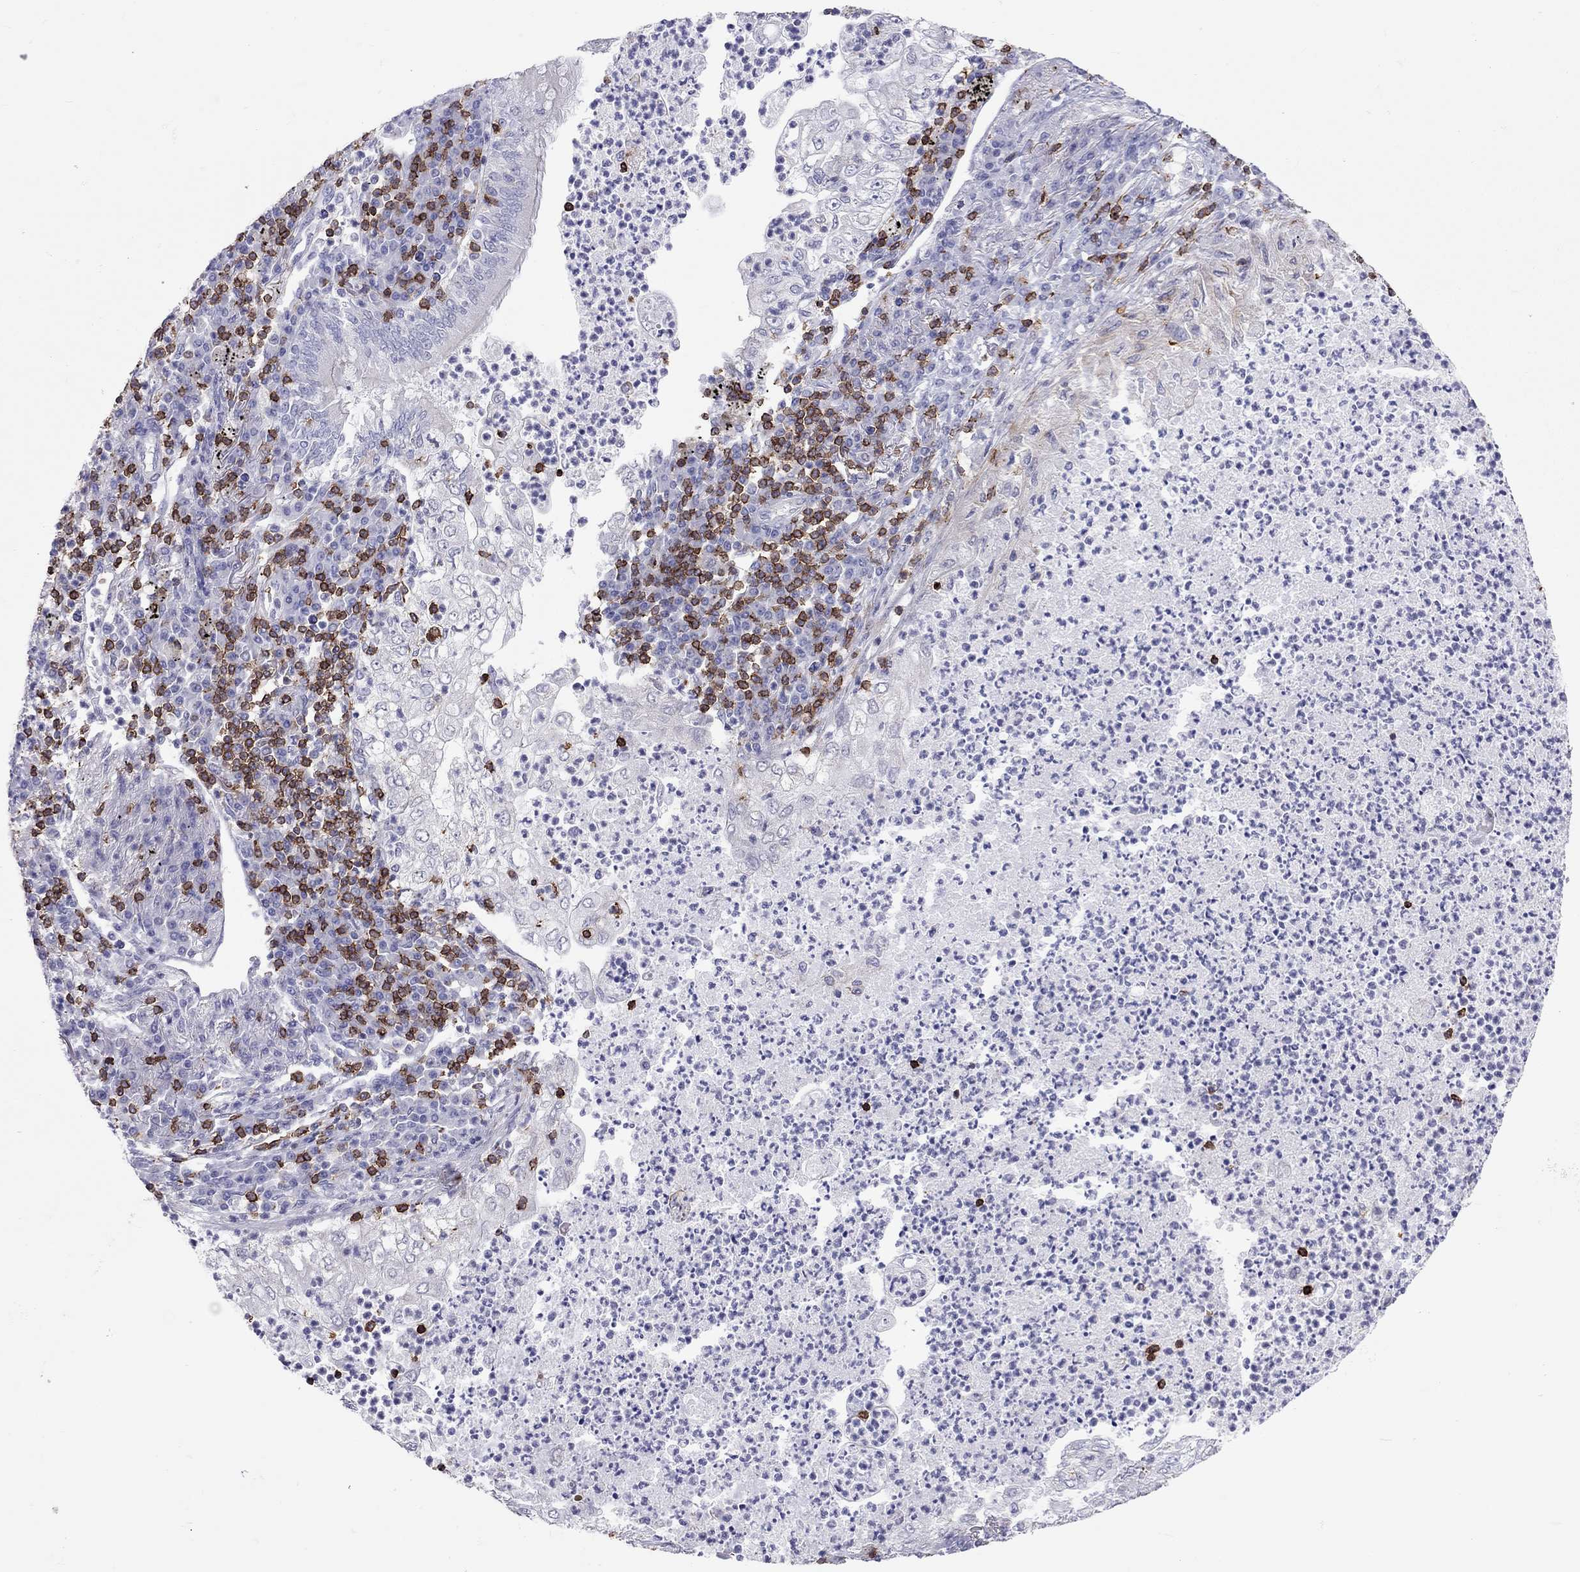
{"staining": {"intensity": "negative", "quantity": "none", "location": "none"}, "tissue": "lung cancer", "cell_type": "Tumor cells", "image_type": "cancer", "snomed": [{"axis": "morphology", "description": "Adenocarcinoma, NOS"}, {"axis": "topography", "description": "Lung"}], "caption": "Adenocarcinoma (lung) was stained to show a protein in brown. There is no significant expression in tumor cells.", "gene": "MND1", "patient": {"sex": "female", "age": 73}}